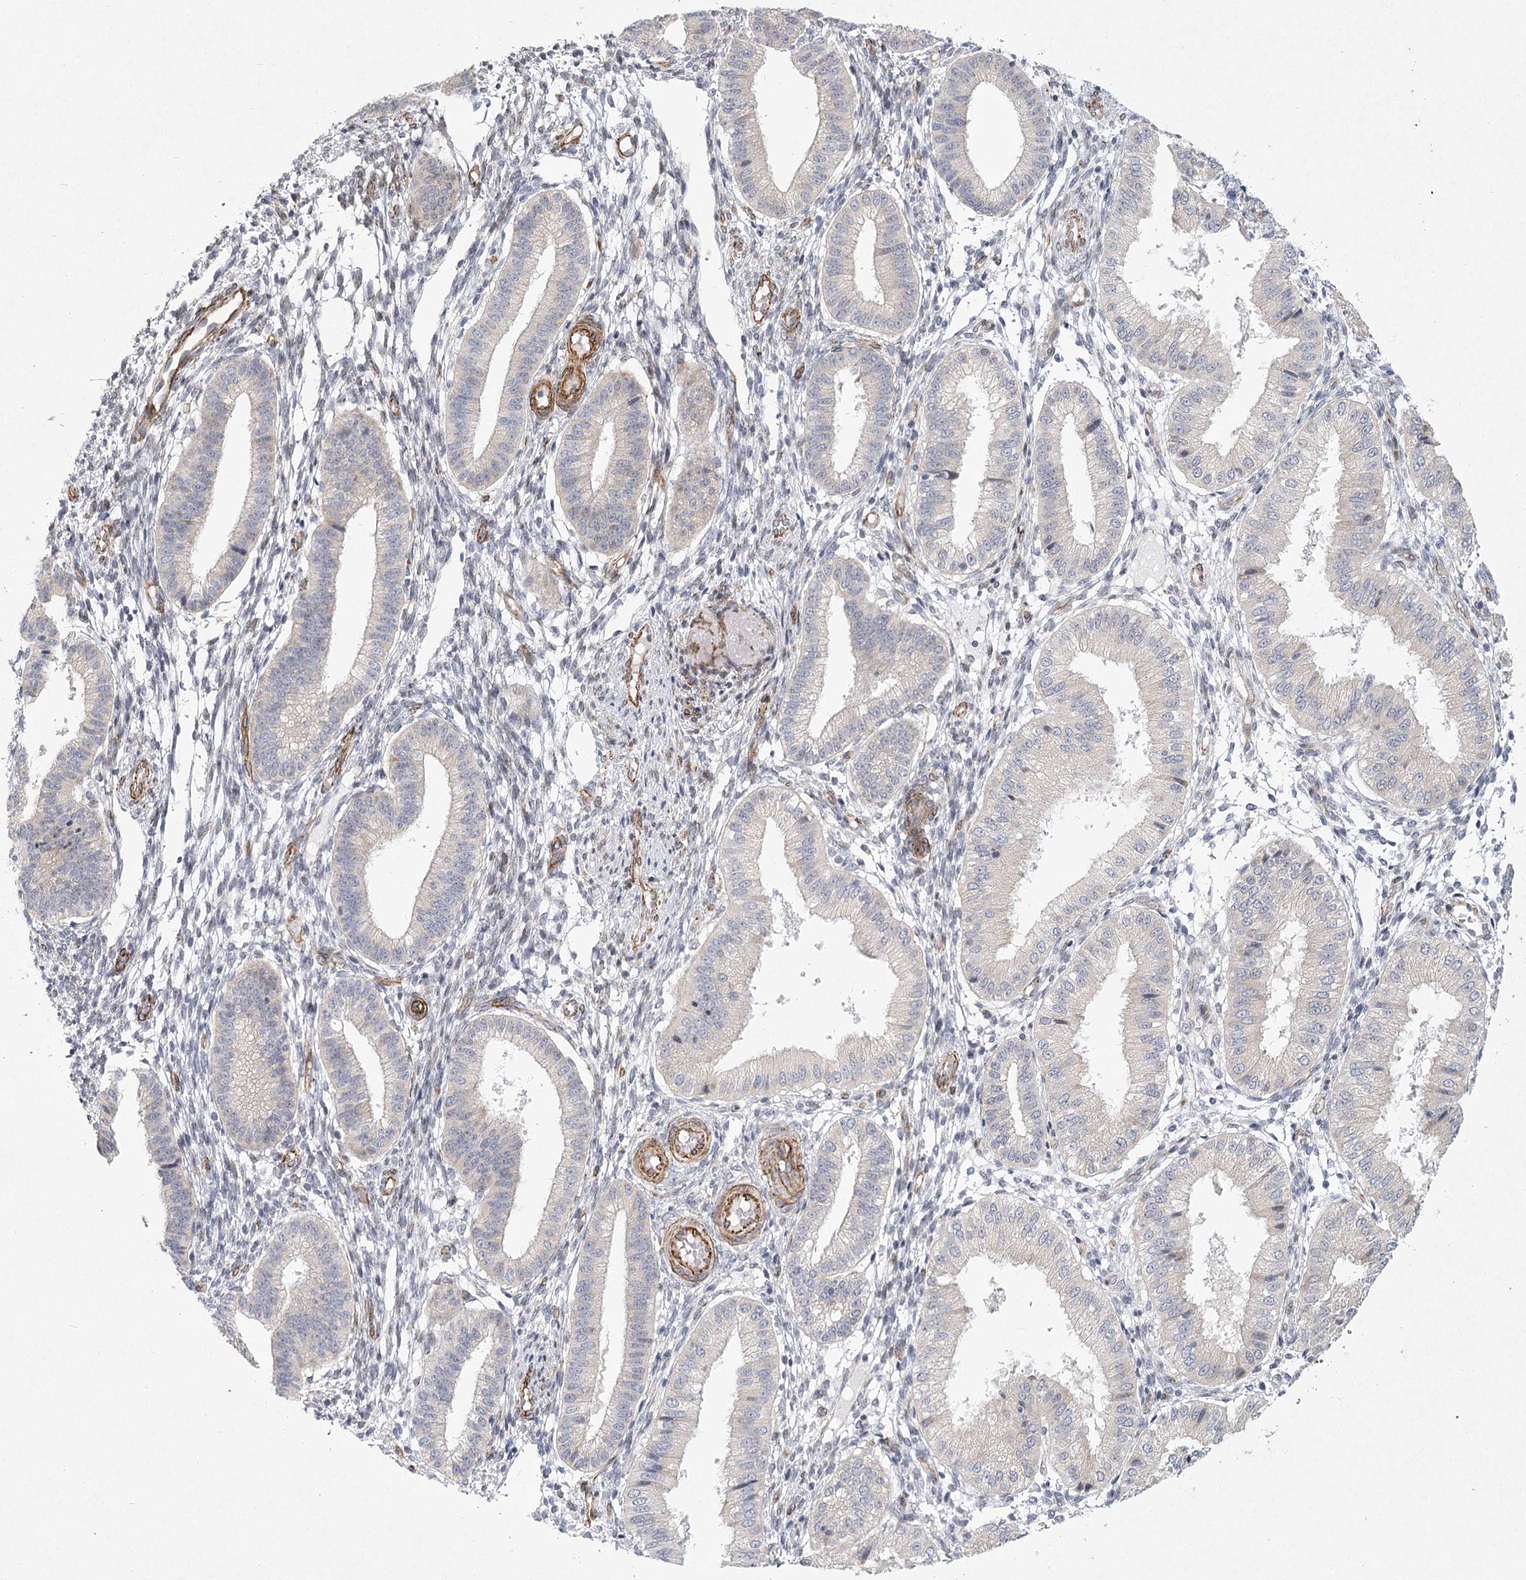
{"staining": {"intensity": "negative", "quantity": "none", "location": "none"}, "tissue": "endometrium", "cell_type": "Cells in endometrial stroma", "image_type": "normal", "snomed": [{"axis": "morphology", "description": "Normal tissue, NOS"}, {"axis": "topography", "description": "Endometrium"}], "caption": "Immunohistochemical staining of unremarkable endometrium exhibits no significant positivity in cells in endometrial stroma.", "gene": "MEPE", "patient": {"sex": "female", "age": 39}}